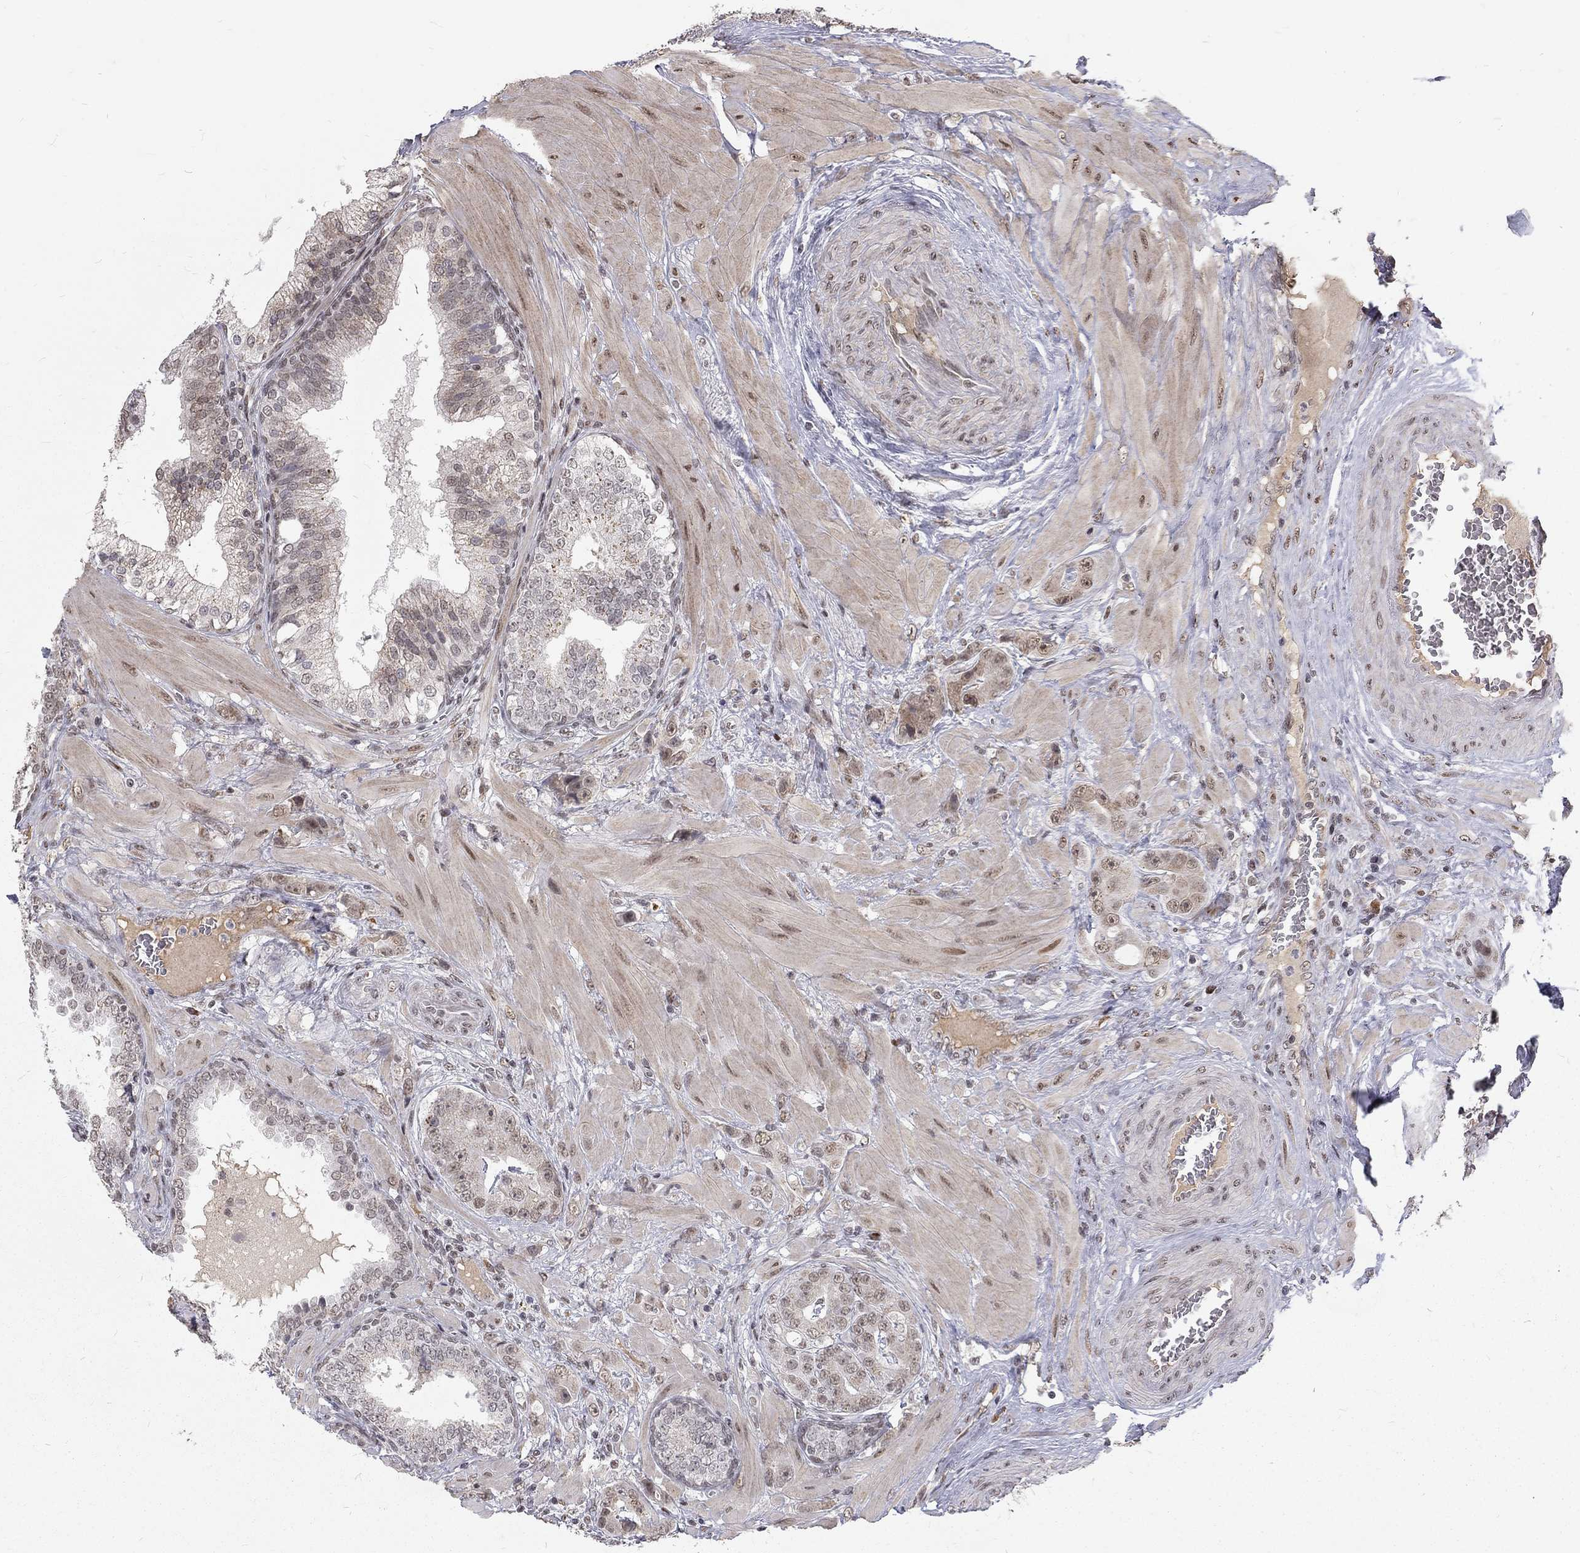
{"staining": {"intensity": "negative", "quantity": "none", "location": "none"}, "tissue": "prostate cancer", "cell_type": "Tumor cells", "image_type": "cancer", "snomed": [{"axis": "morphology", "description": "Adenocarcinoma, NOS"}, {"axis": "topography", "description": "Prostate"}], "caption": "IHC photomicrograph of human adenocarcinoma (prostate) stained for a protein (brown), which exhibits no staining in tumor cells. (DAB (3,3'-diaminobenzidine) immunohistochemistry with hematoxylin counter stain).", "gene": "TCEAL1", "patient": {"sex": "male", "age": 57}}